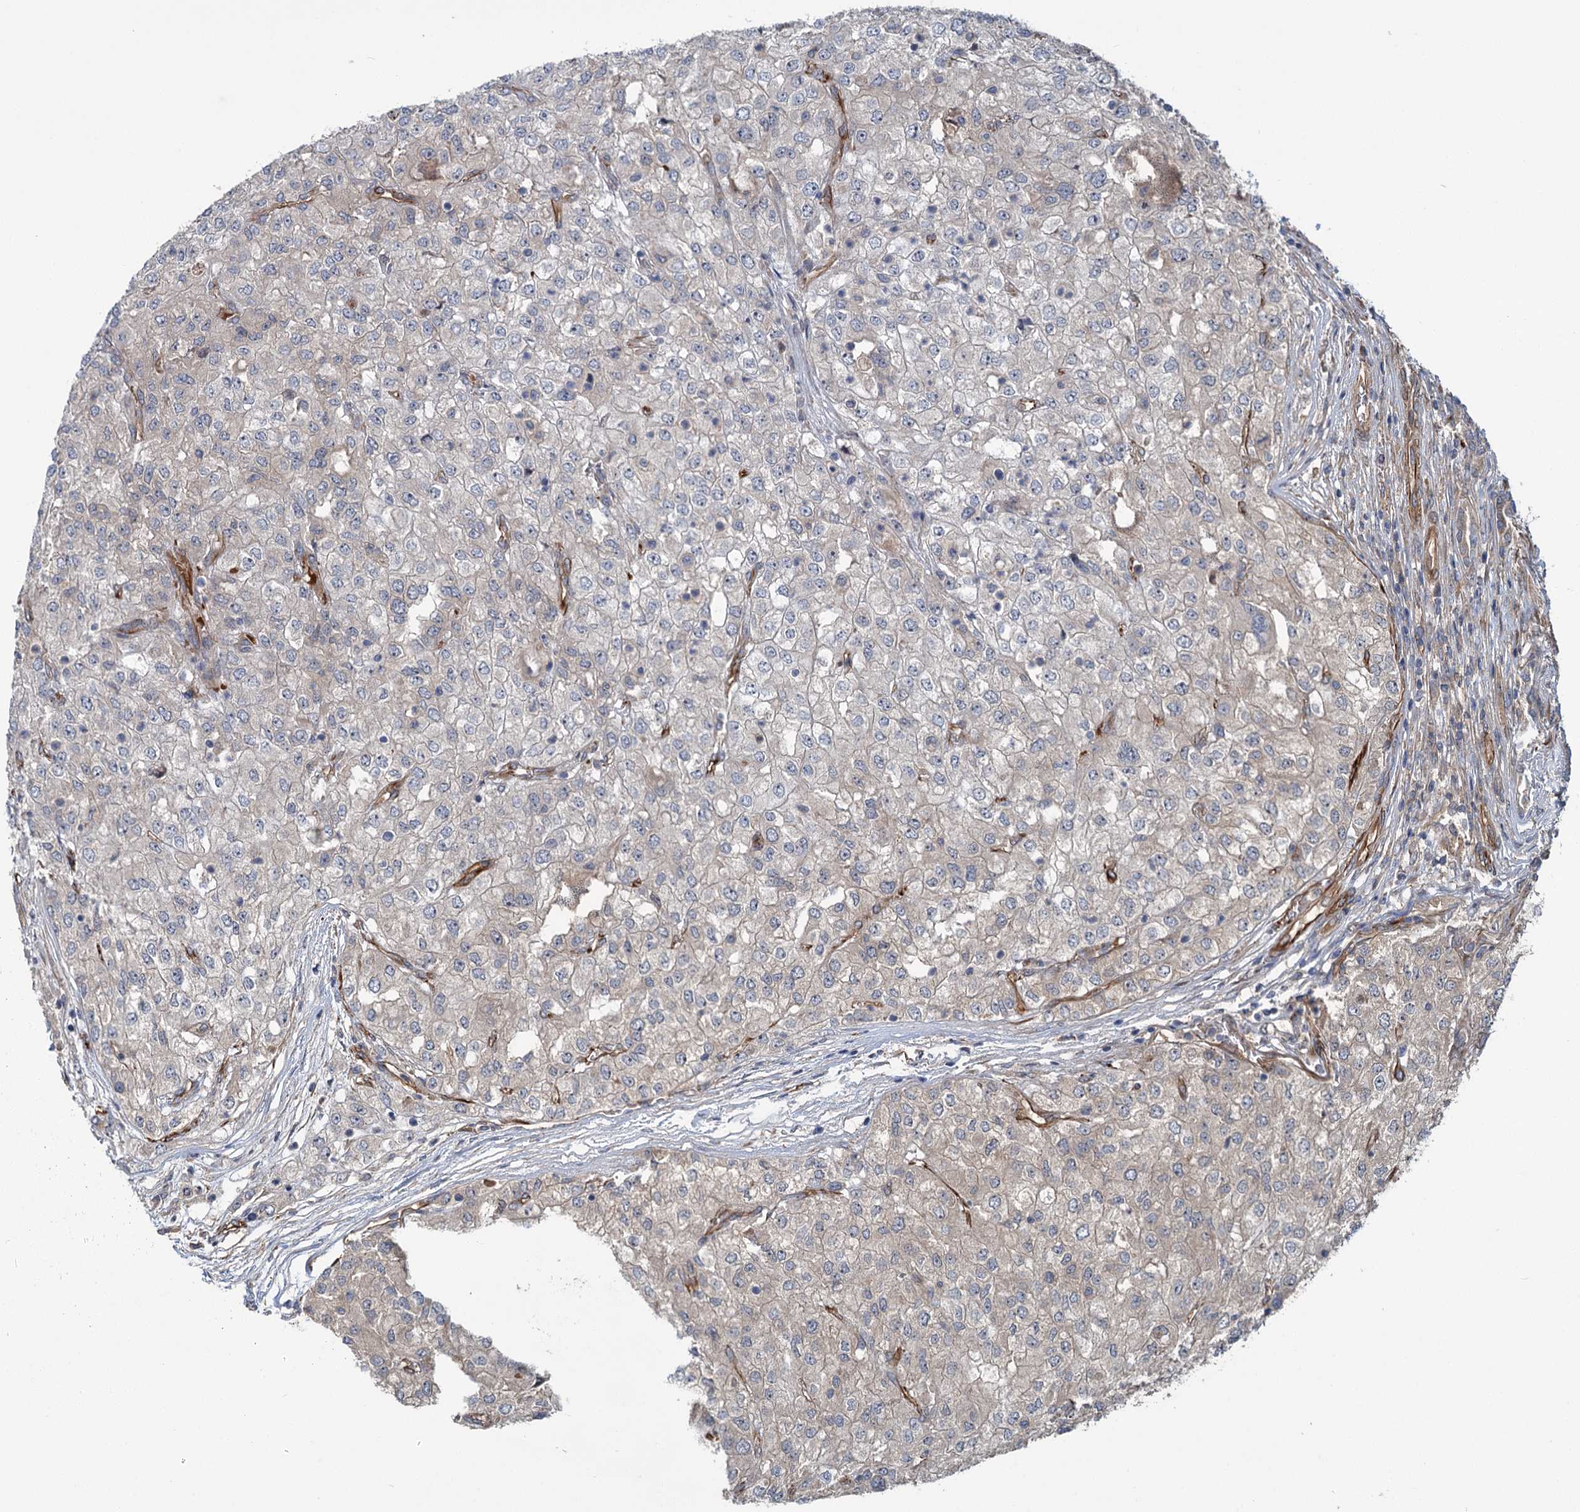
{"staining": {"intensity": "negative", "quantity": "none", "location": "none"}, "tissue": "renal cancer", "cell_type": "Tumor cells", "image_type": "cancer", "snomed": [{"axis": "morphology", "description": "Adenocarcinoma, NOS"}, {"axis": "topography", "description": "Kidney"}], "caption": "Adenocarcinoma (renal) stained for a protein using immunohistochemistry (IHC) displays no expression tumor cells.", "gene": "PKN2", "patient": {"sex": "female", "age": 54}}